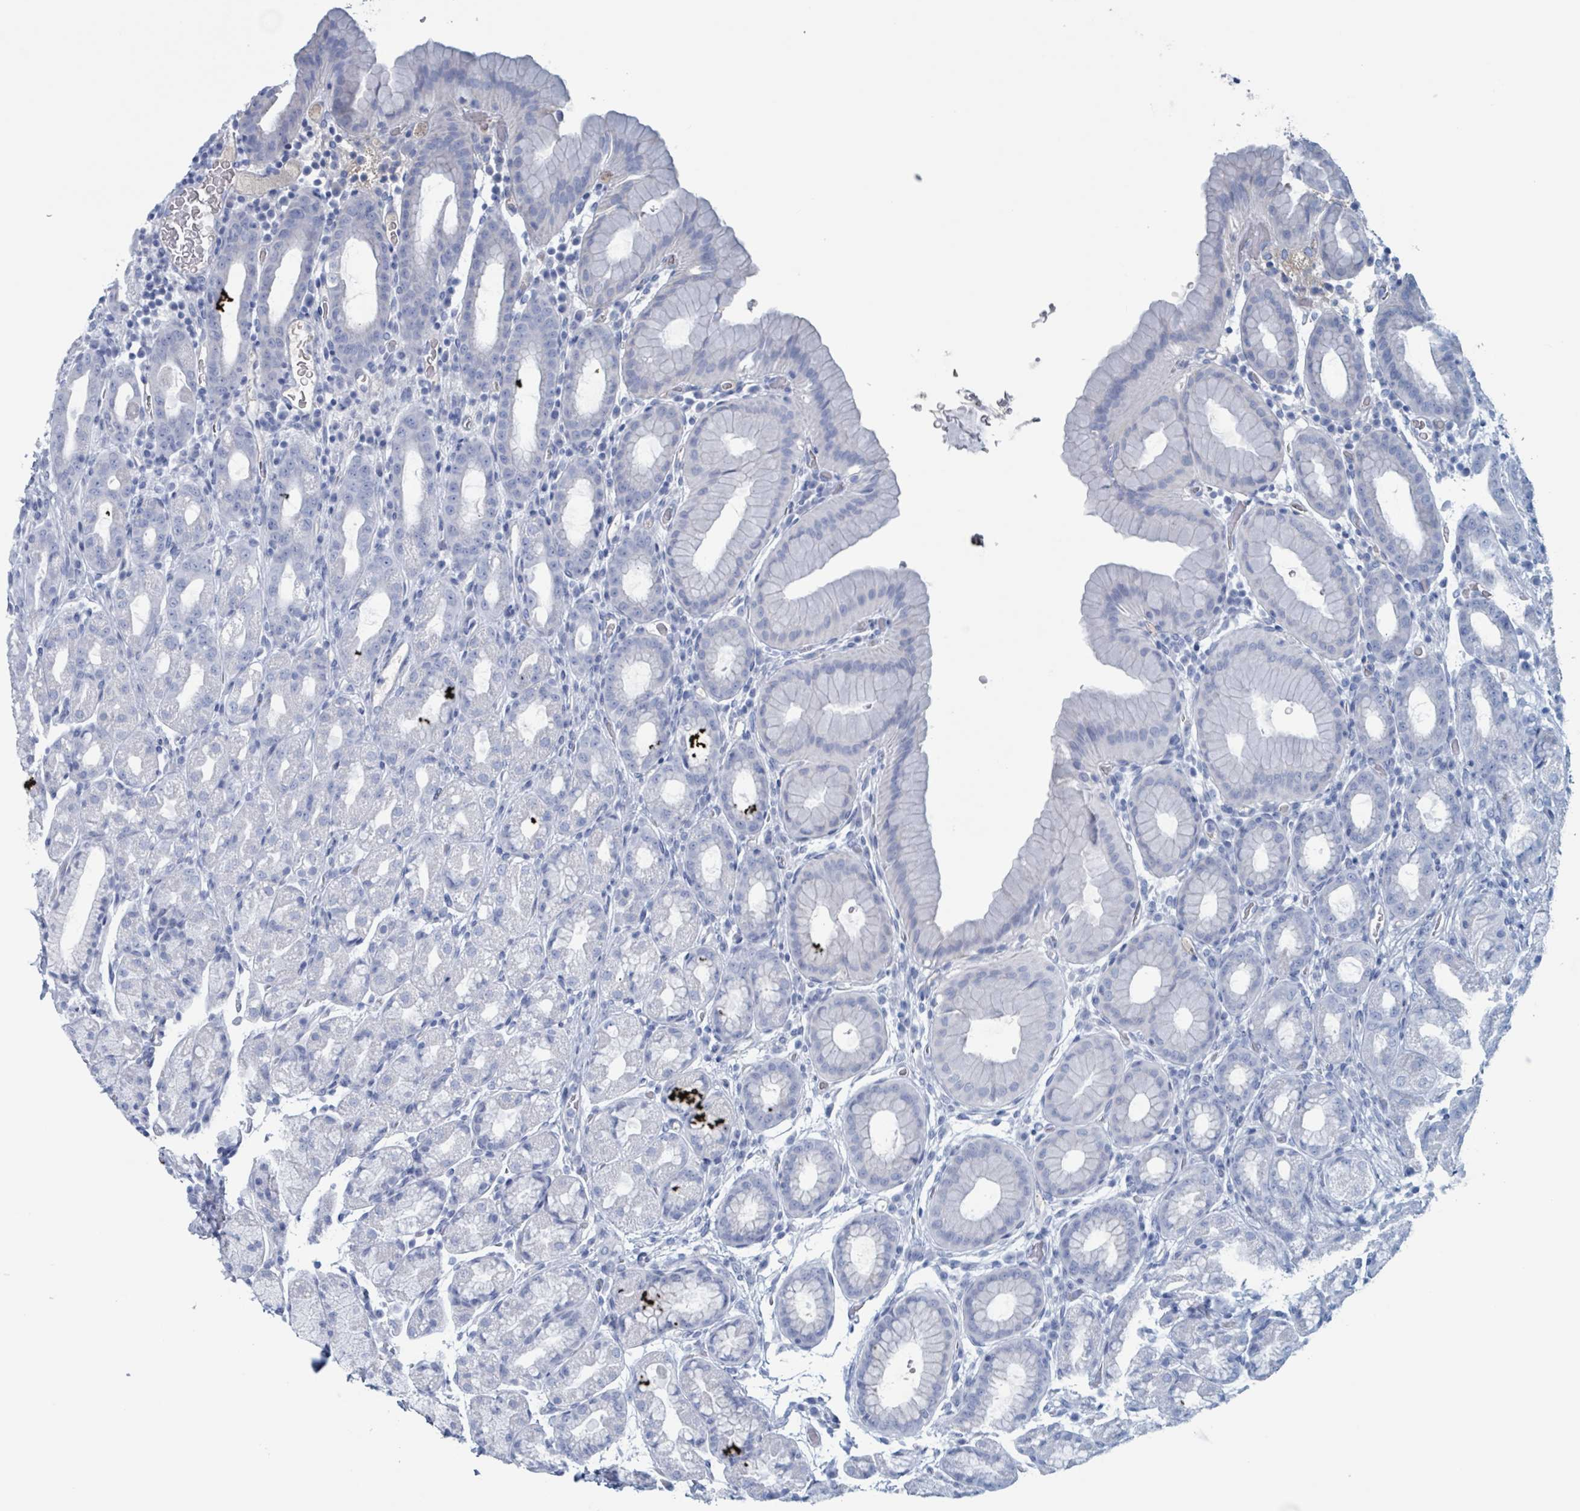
{"staining": {"intensity": "negative", "quantity": "none", "location": "none"}, "tissue": "stomach", "cell_type": "Glandular cells", "image_type": "normal", "snomed": [{"axis": "morphology", "description": "Normal tissue, NOS"}, {"axis": "topography", "description": "Stomach, upper"}, {"axis": "topography", "description": "Stomach, lower"}, {"axis": "topography", "description": "Small intestine"}], "caption": "Histopathology image shows no significant protein positivity in glandular cells of benign stomach. The staining is performed using DAB (3,3'-diaminobenzidine) brown chromogen with nuclei counter-stained in using hematoxylin.", "gene": "KLK4", "patient": {"sex": "male", "age": 68}}